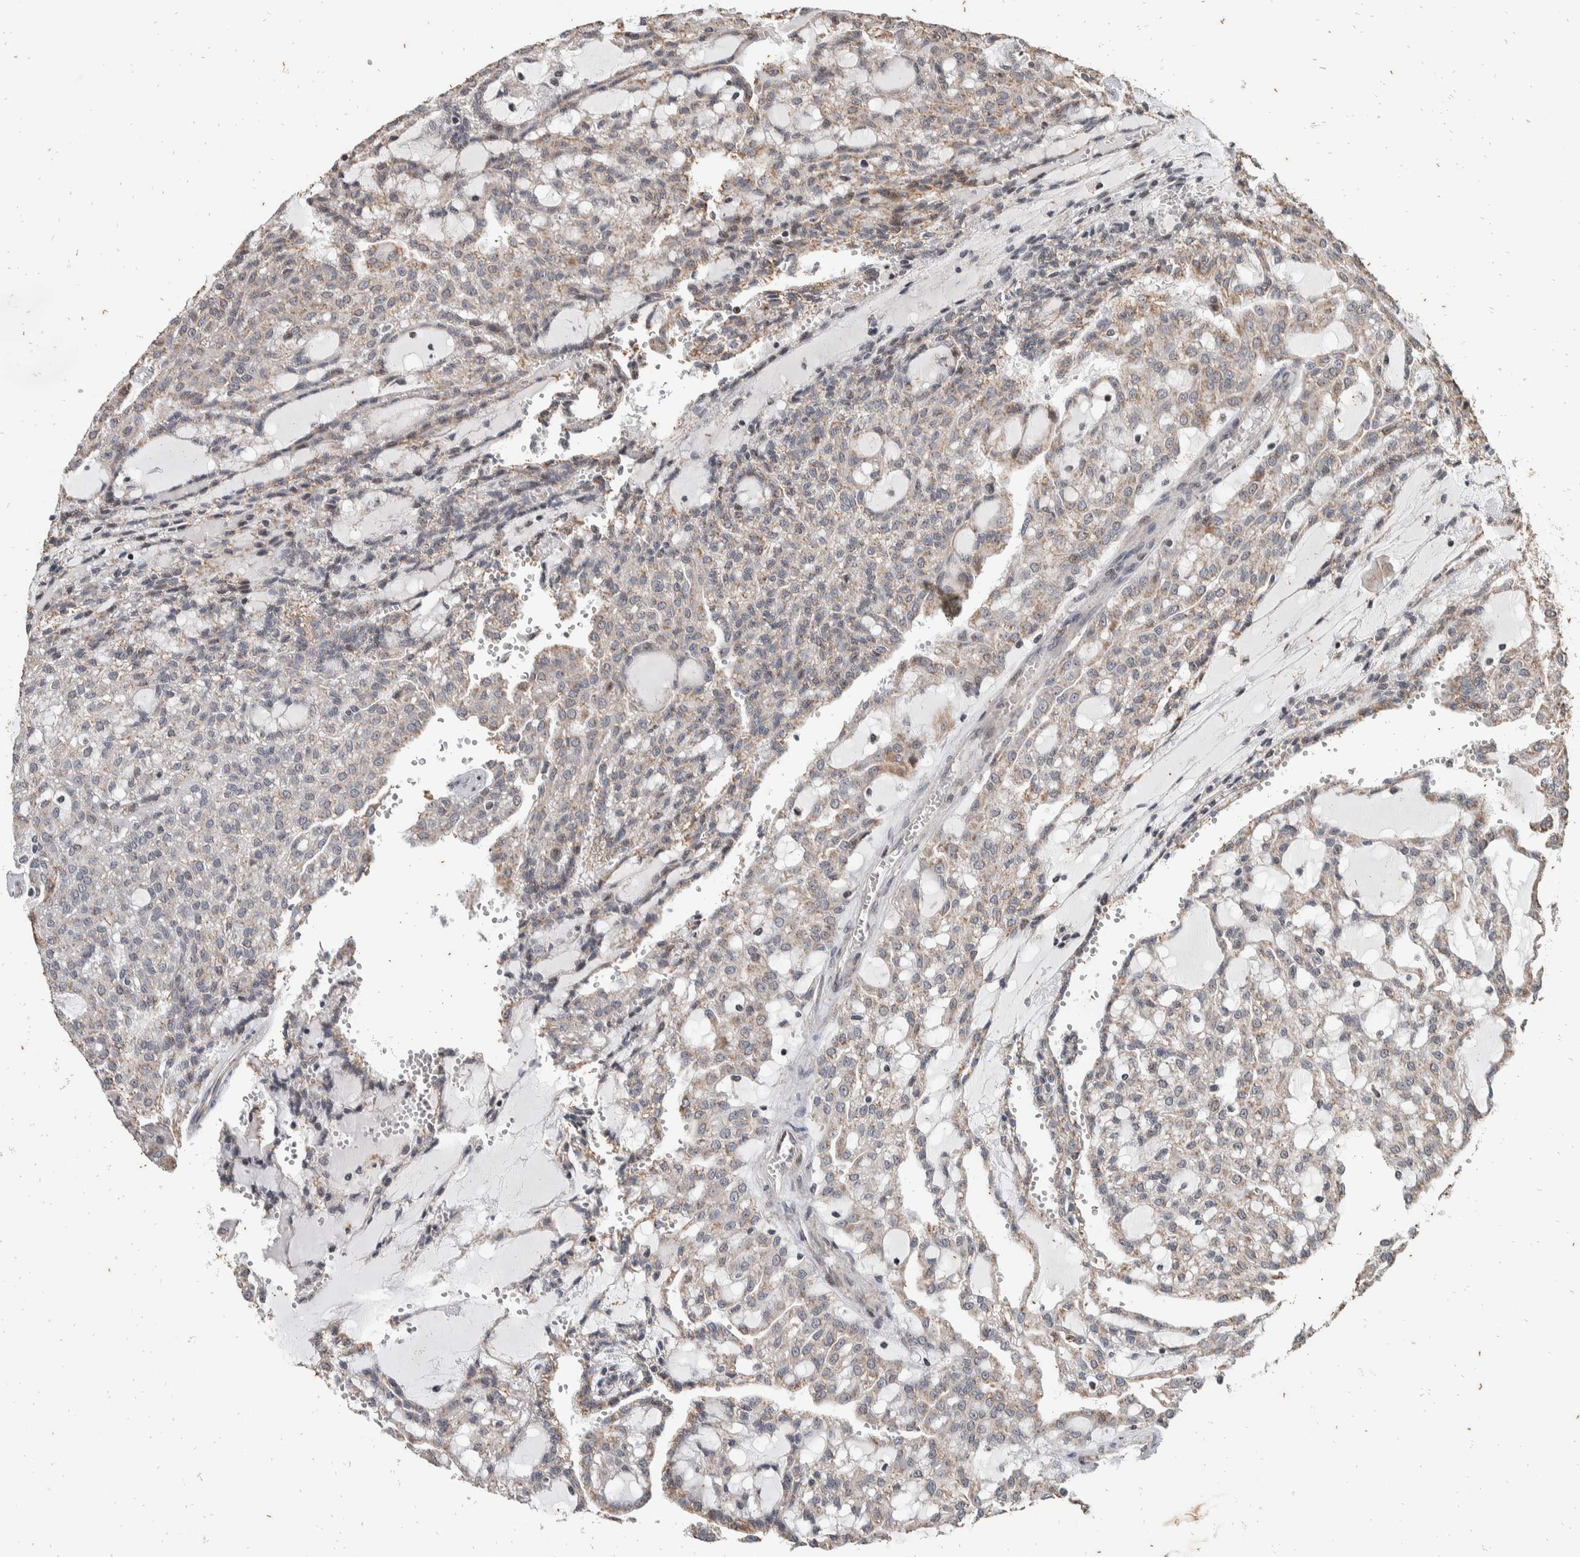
{"staining": {"intensity": "weak", "quantity": "25%-75%", "location": "cytoplasmic/membranous"}, "tissue": "renal cancer", "cell_type": "Tumor cells", "image_type": "cancer", "snomed": [{"axis": "morphology", "description": "Adenocarcinoma, NOS"}, {"axis": "topography", "description": "Kidney"}], "caption": "Human renal cancer (adenocarcinoma) stained for a protein (brown) displays weak cytoplasmic/membranous positive expression in about 25%-75% of tumor cells.", "gene": "ATXN7L1", "patient": {"sex": "male", "age": 63}}